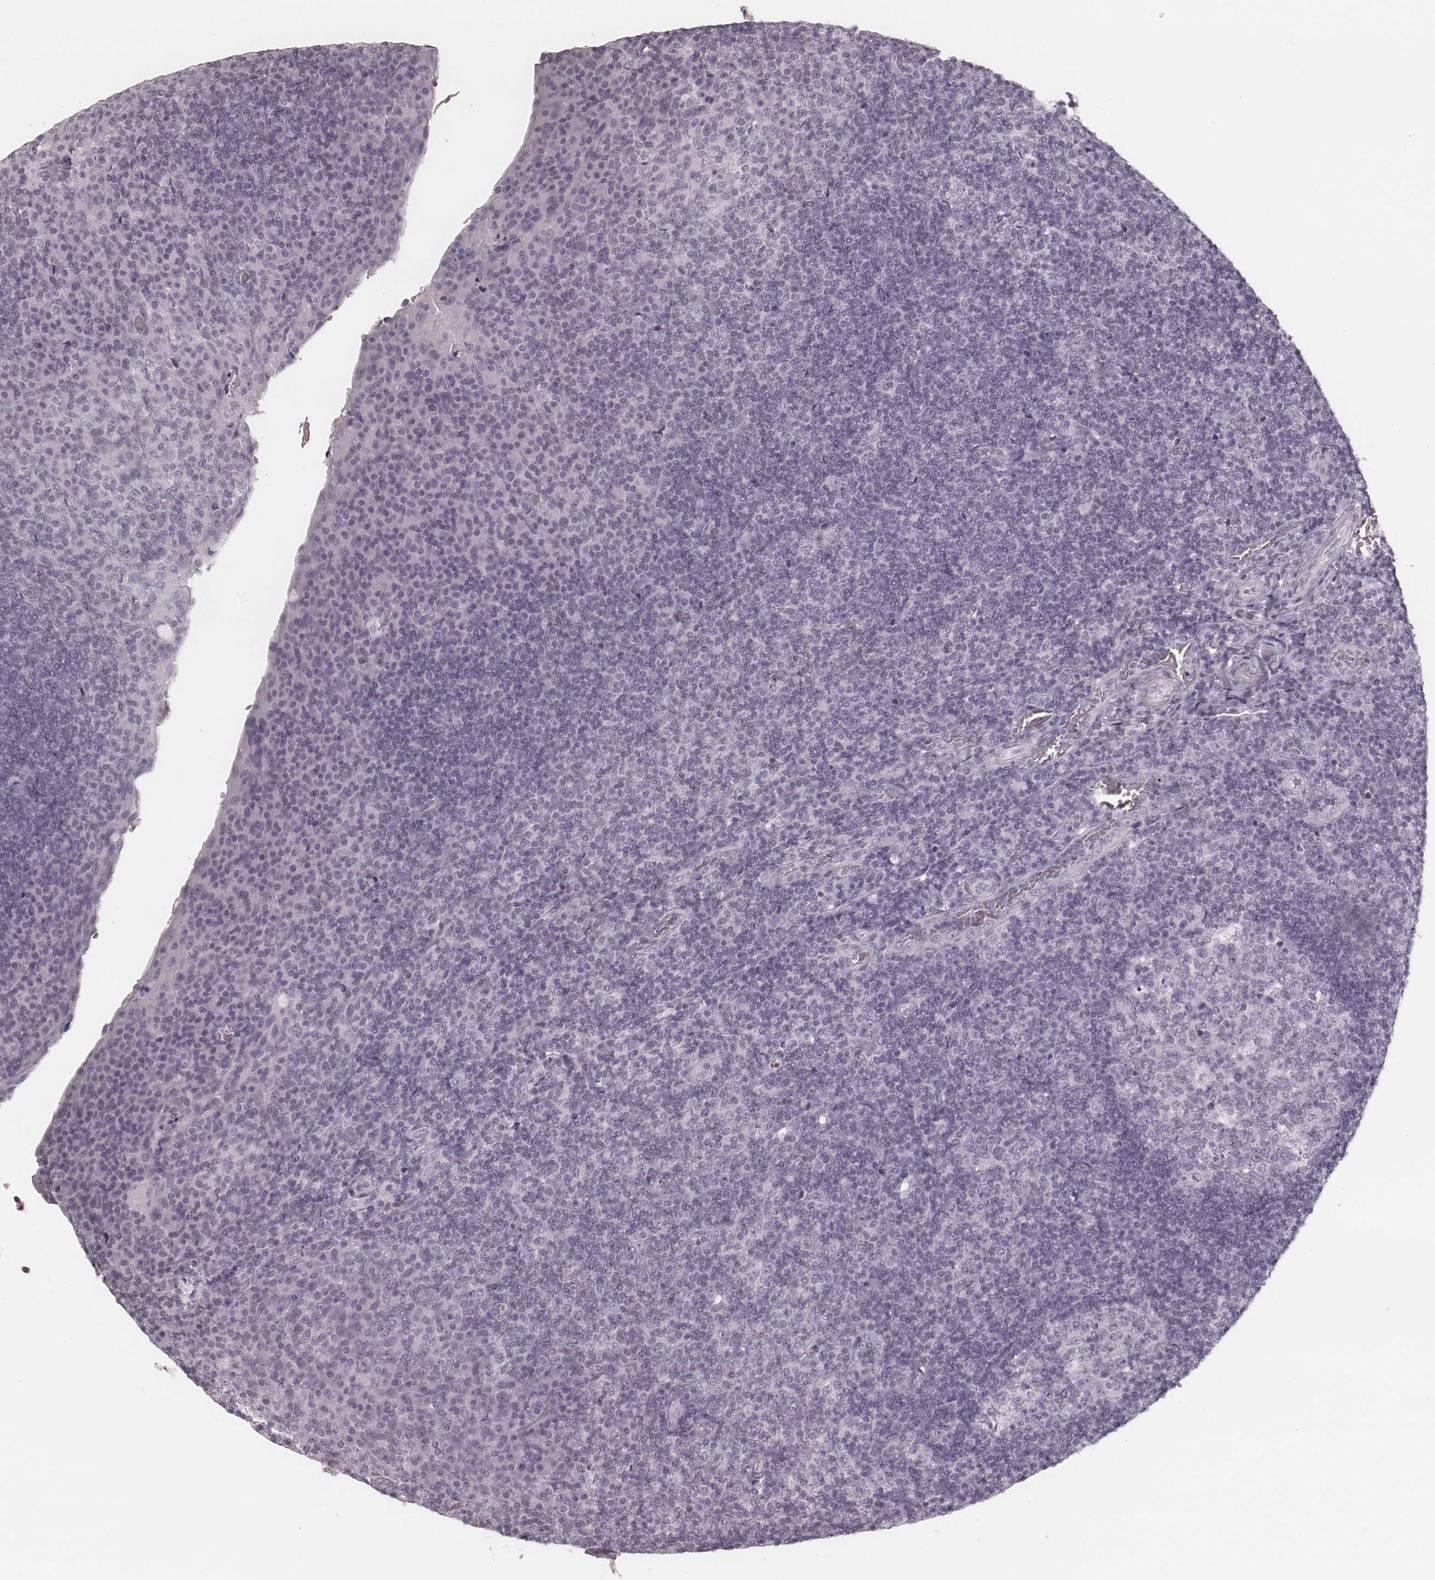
{"staining": {"intensity": "negative", "quantity": "none", "location": "none"}, "tissue": "tonsil", "cell_type": "Germinal center cells", "image_type": "normal", "snomed": [{"axis": "morphology", "description": "Normal tissue, NOS"}, {"axis": "topography", "description": "Tonsil"}], "caption": "Immunohistochemistry image of unremarkable tonsil: tonsil stained with DAB demonstrates no significant protein staining in germinal center cells.", "gene": "KRT74", "patient": {"sex": "male", "age": 17}}